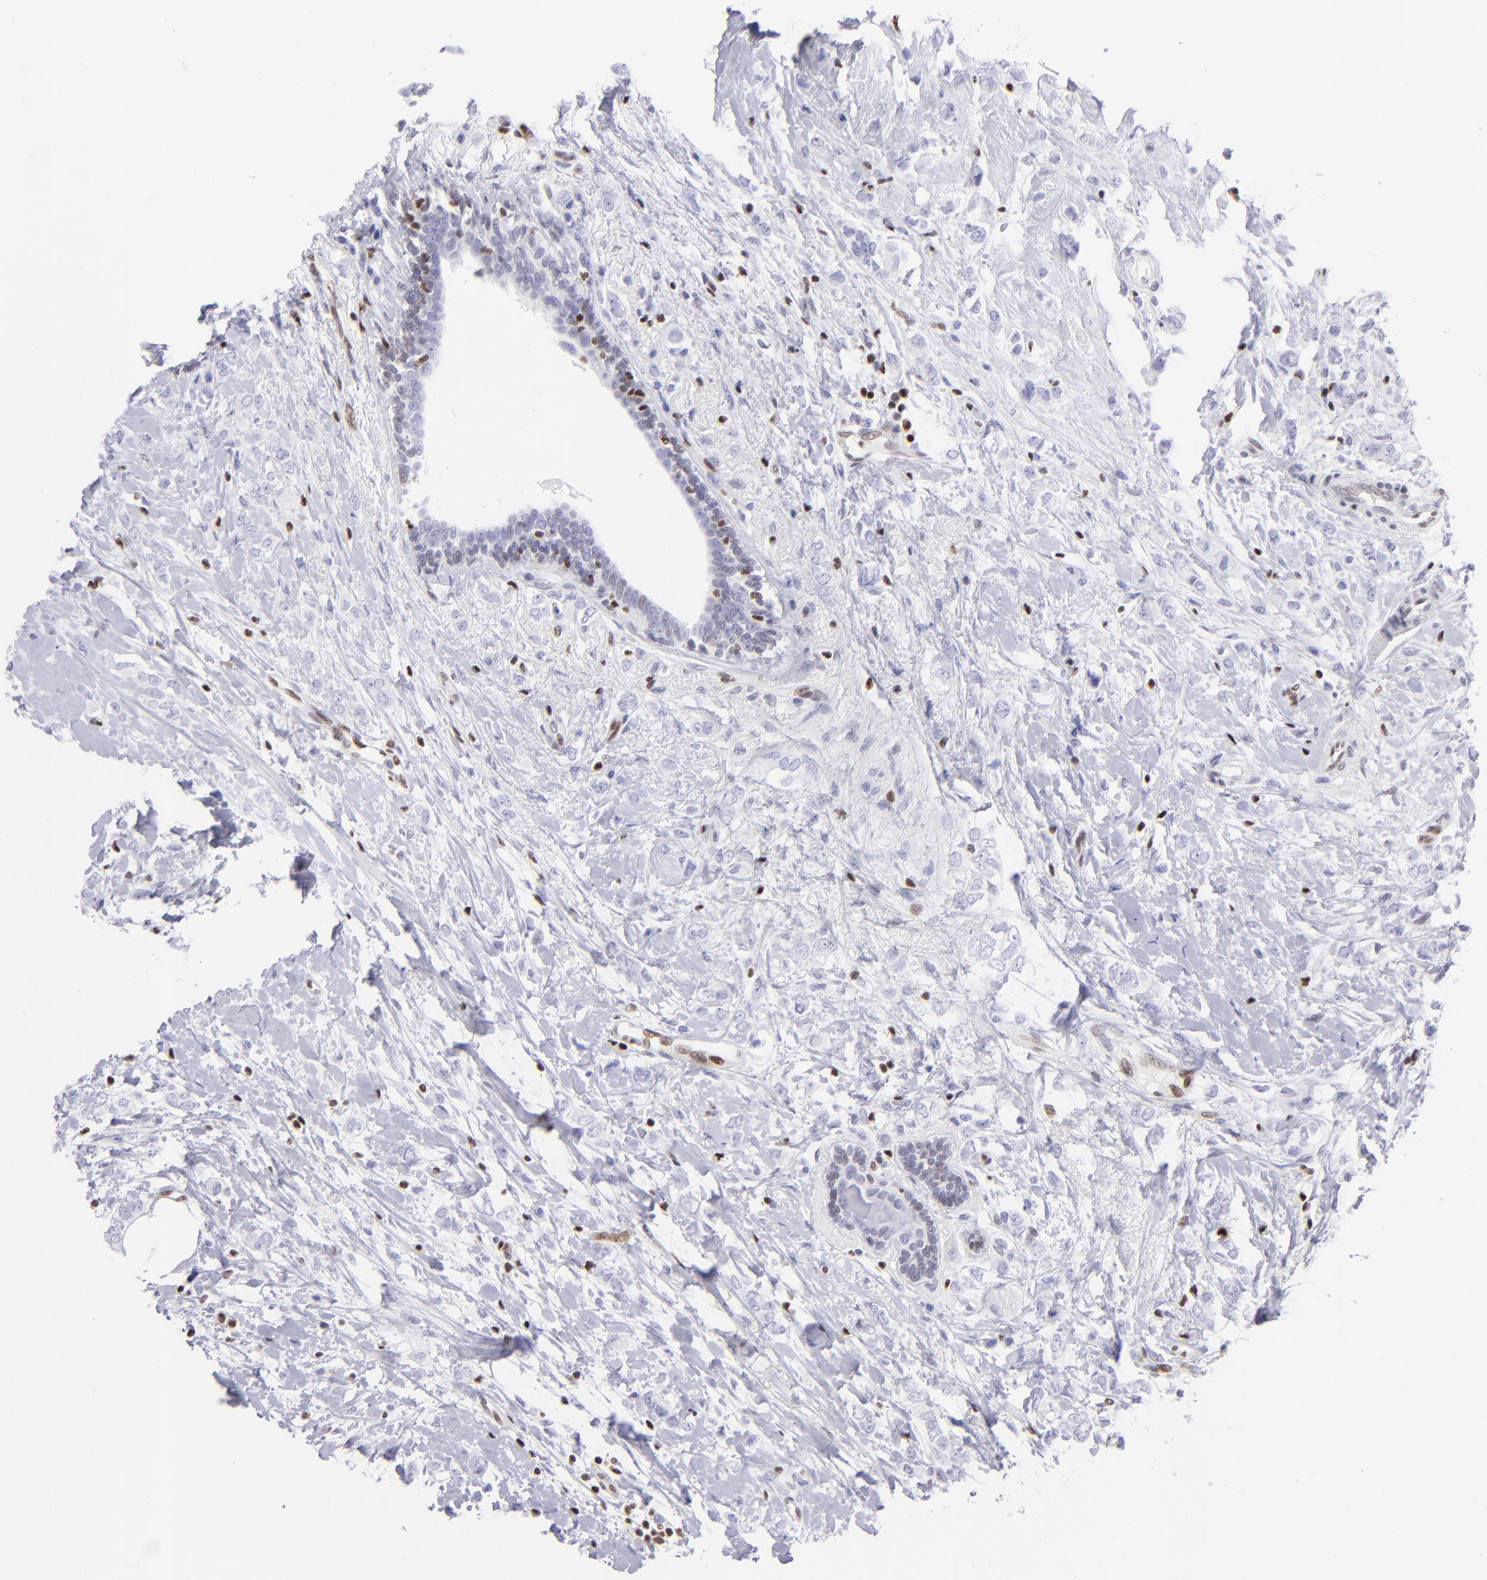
{"staining": {"intensity": "weak", "quantity": "<25%", "location": "nuclear"}, "tissue": "breast cancer", "cell_type": "Tumor cells", "image_type": "cancer", "snomed": [{"axis": "morphology", "description": "Normal tissue, NOS"}, {"axis": "morphology", "description": "Lobular carcinoma"}, {"axis": "topography", "description": "Breast"}], "caption": "Tumor cells are negative for brown protein staining in lobular carcinoma (breast). Brightfield microscopy of immunohistochemistry (IHC) stained with DAB (3,3'-diaminobenzidine) (brown) and hematoxylin (blue), captured at high magnification.", "gene": "ETS1", "patient": {"sex": "female", "age": 47}}